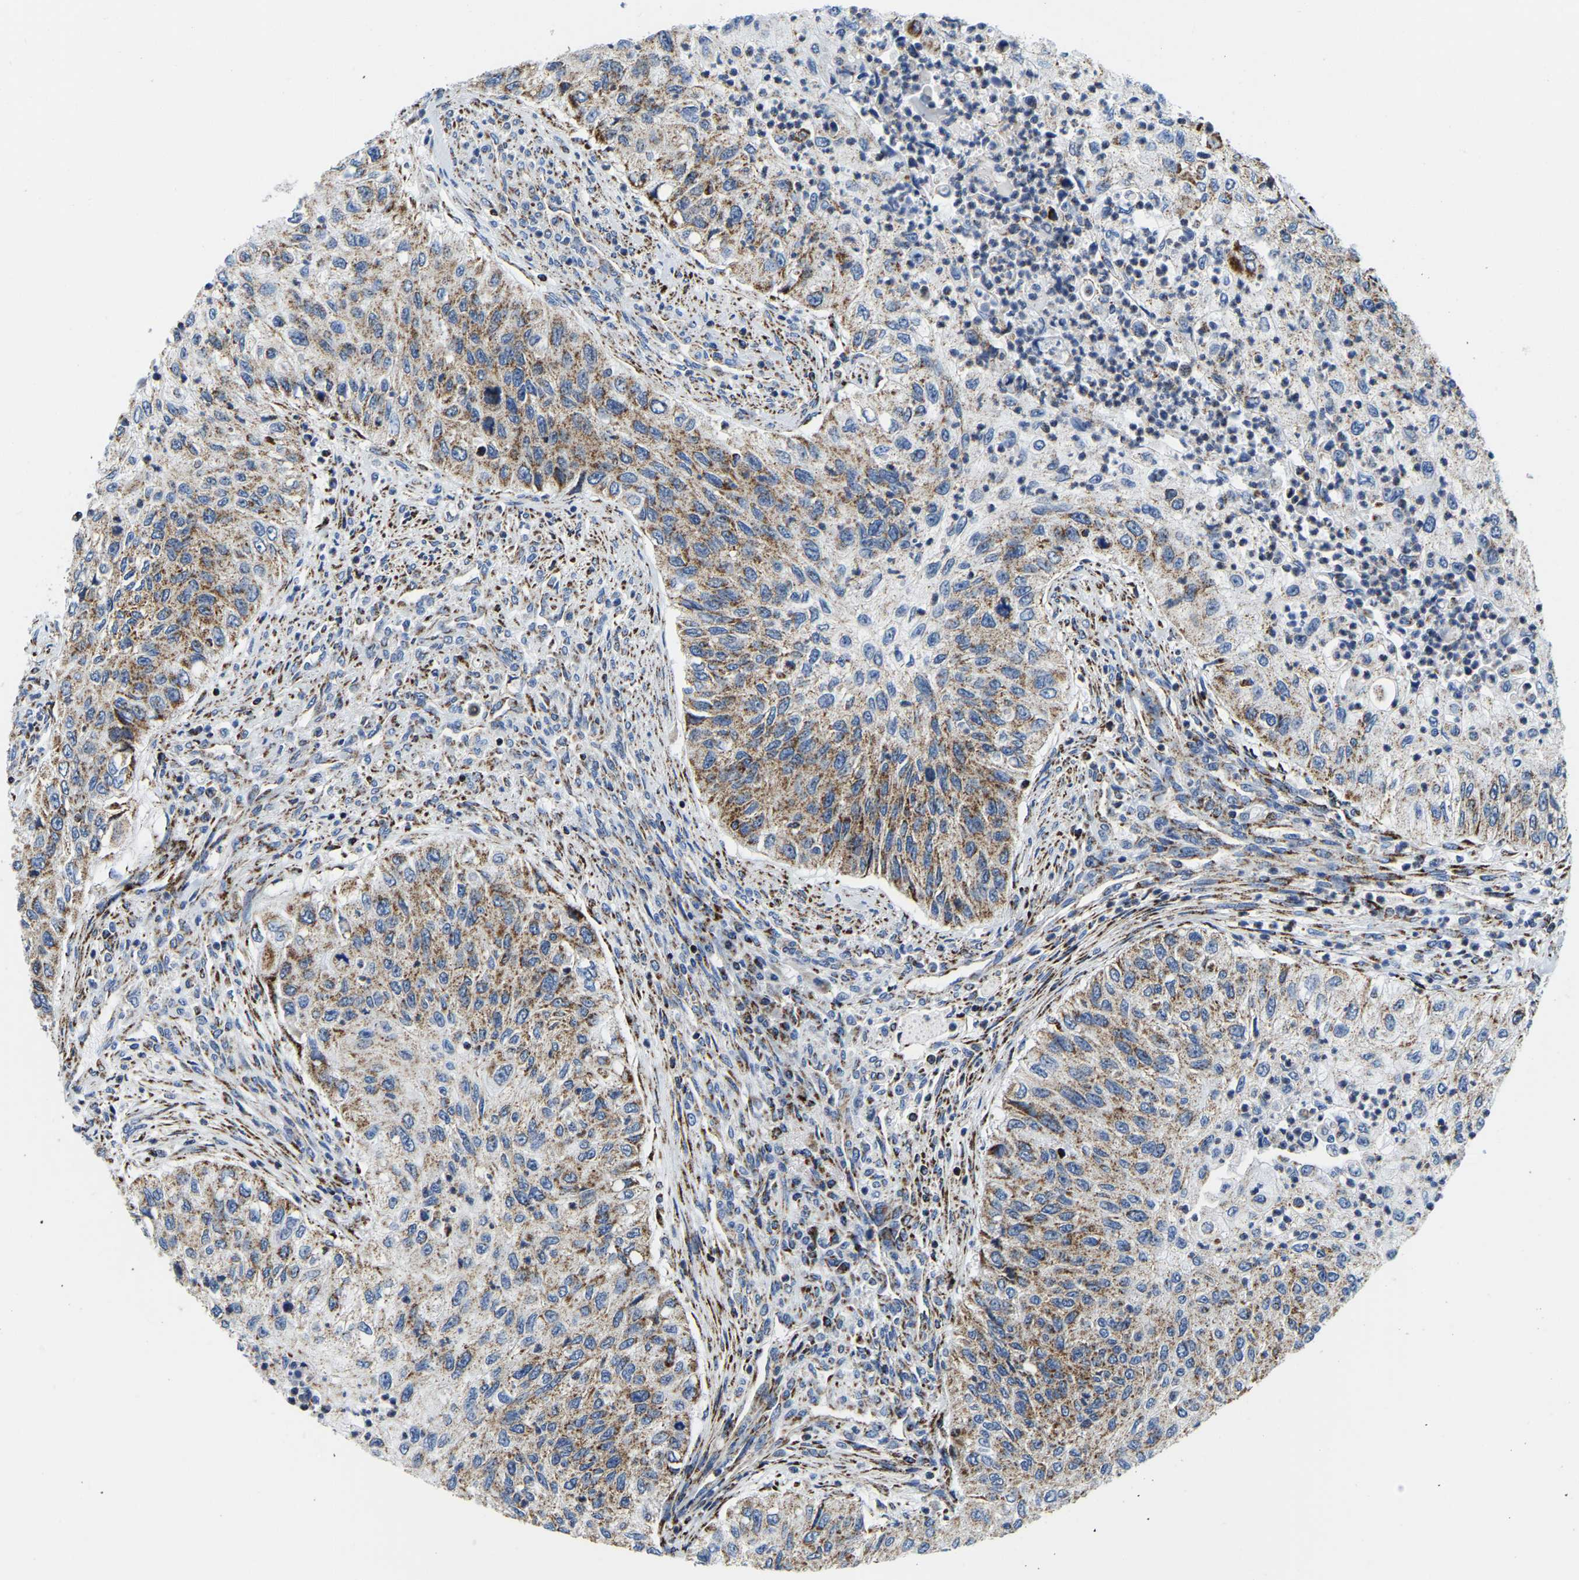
{"staining": {"intensity": "moderate", "quantity": ">75%", "location": "cytoplasmic/membranous"}, "tissue": "urothelial cancer", "cell_type": "Tumor cells", "image_type": "cancer", "snomed": [{"axis": "morphology", "description": "Urothelial carcinoma, High grade"}, {"axis": "topography", "description": "Urinary bladder"}], "caption": "IHC photomicrograph of human urothelial carcinoma (high-grade) stained for a protein (brown), which shows medium levels of moderate cytoplasmic/membranous expression in about >75% of tumor cells.", "gene": "SFXN1", "patient": {"sex": "female", "age": 60}}